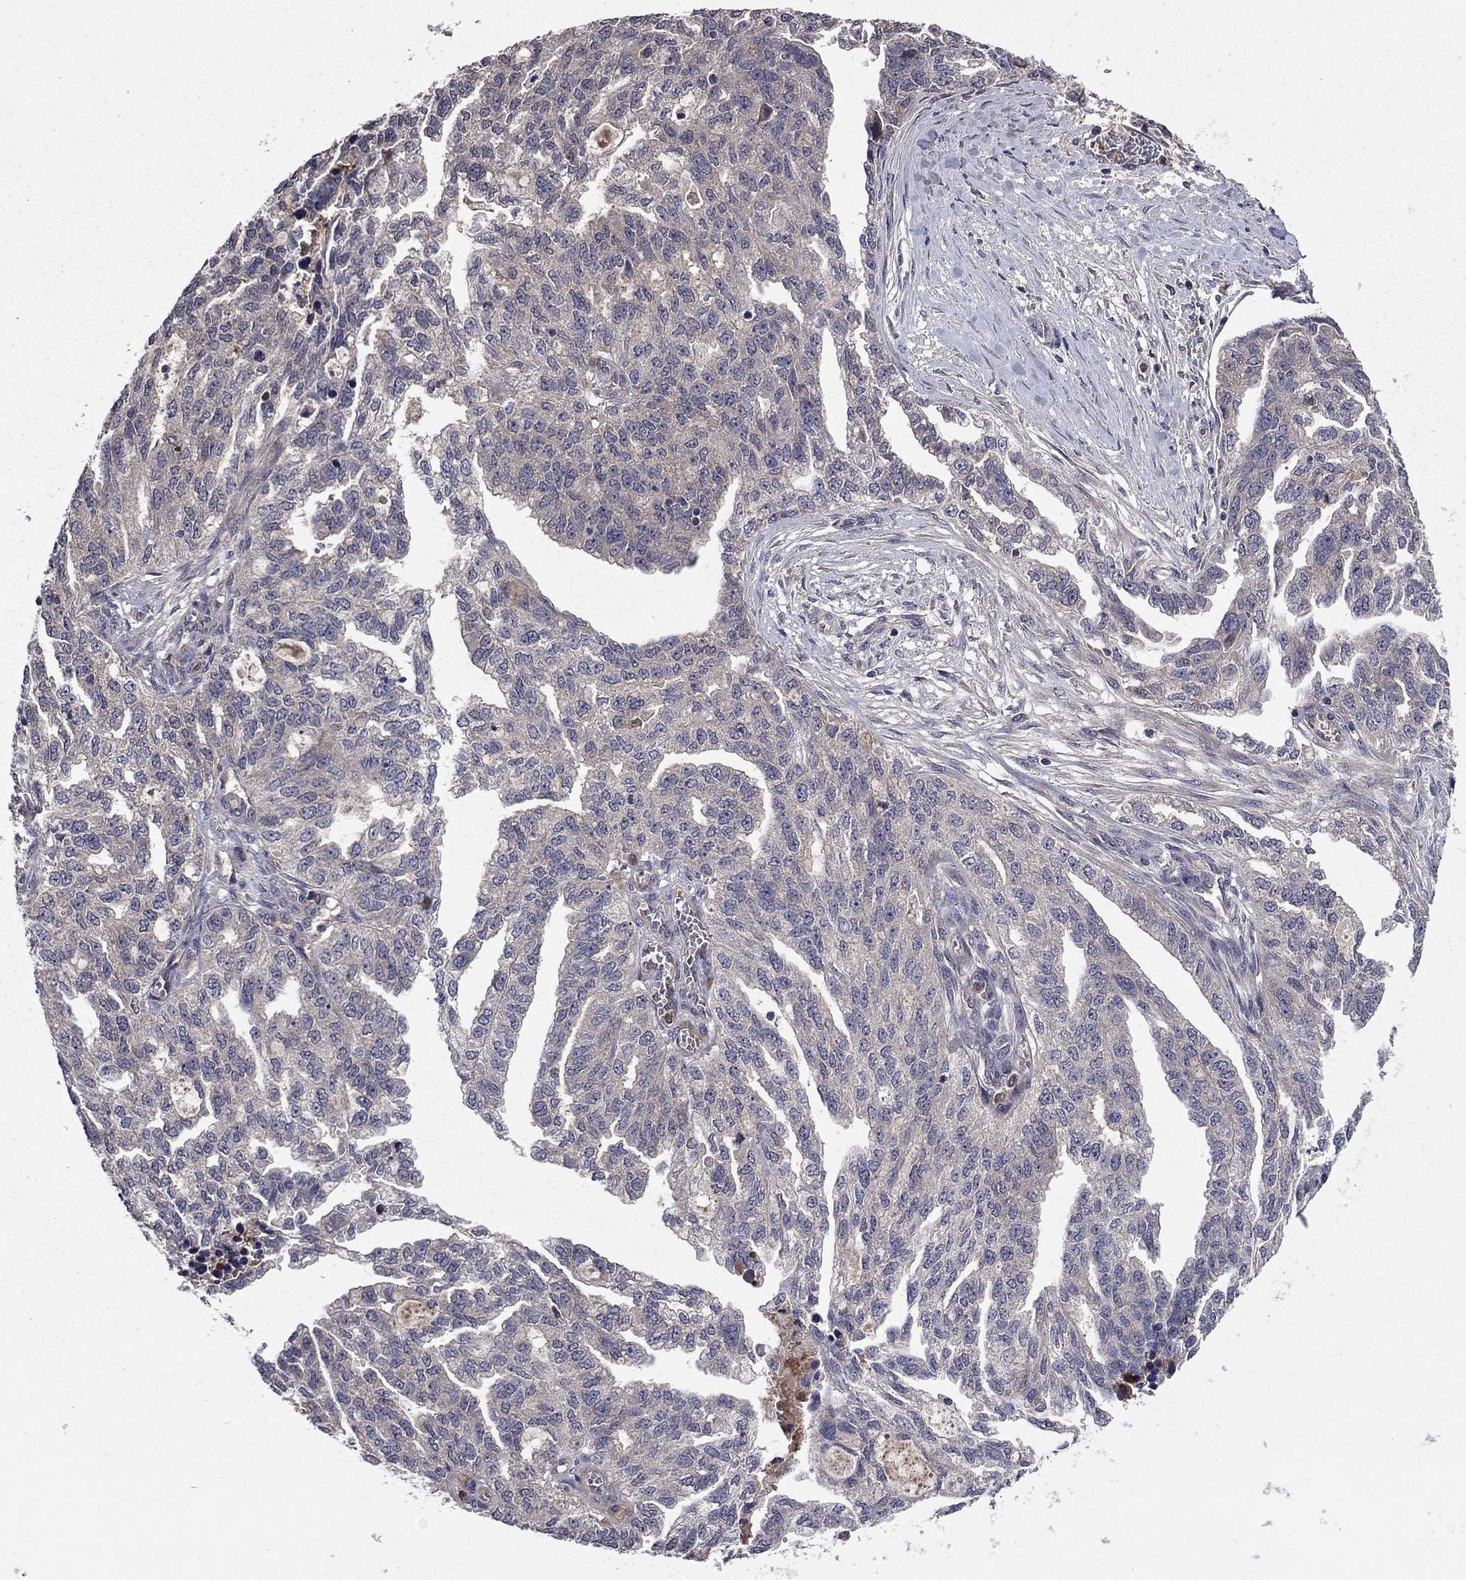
{"staining": {"intensity": "negative", "quantity": "none", "location": "none"}, "tissue": "ovarian cancer", "cell_type": "Tumor cells", "image_type": "cancer", "snomed": [{"axis": "morphology", "description": "Cystadenocarcinoma, serous, NOS"}, {"axis": "topography", "description": "Ovary"}], "caption": "Tumor cells are negative for brown protein staining in ovarian cancer.", "gene": "PROS1", "patient": {"sex": "female", "age": 51}}